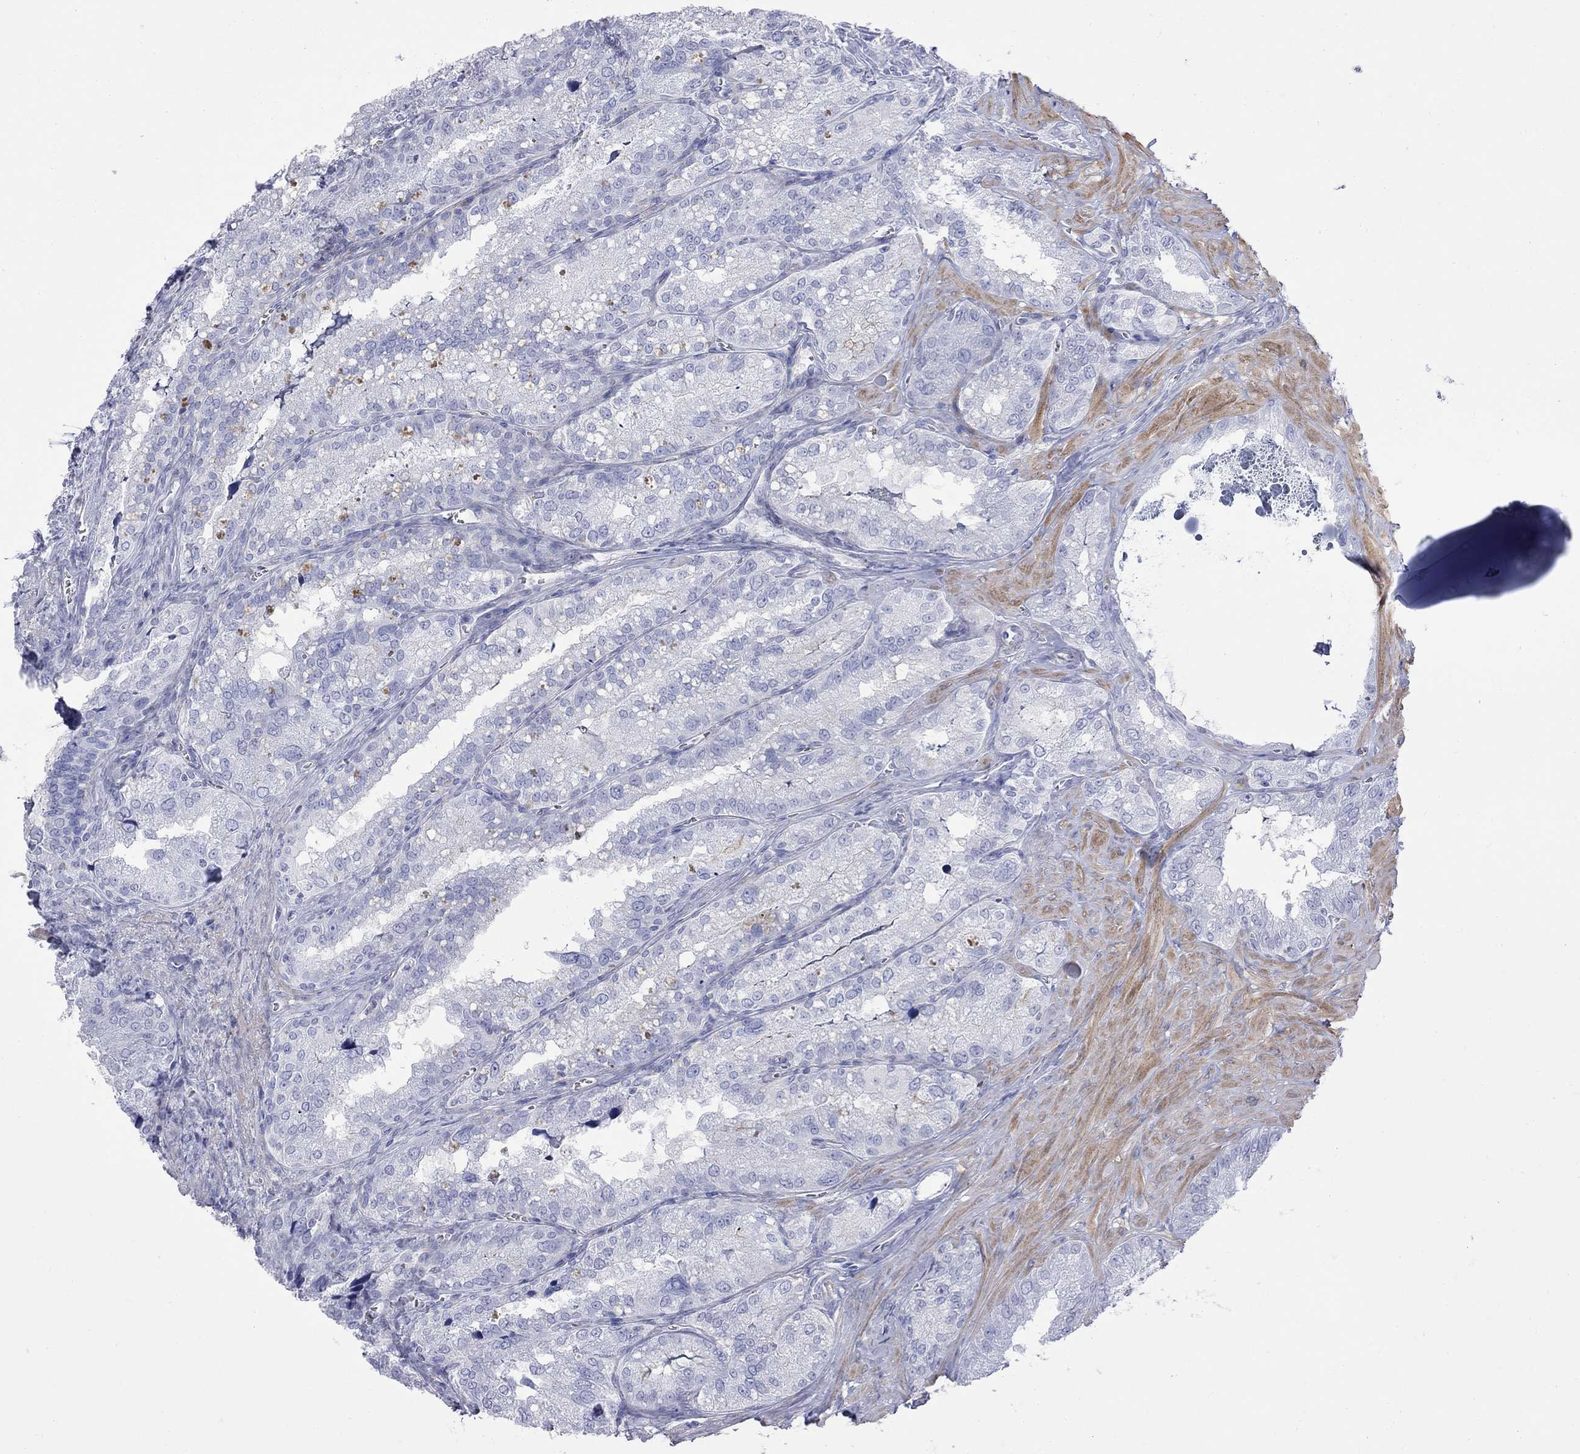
{"staining": {"intensity": "negative", "quantity": "none", "location": "none"}, "tissue": "seminal vesicle", "cell_type": "Glandular cells", "image_type": "normal", "snomed": [{"axis": "morphology", "description": "Normal tissue, NOS"}, {"axis": "topography", "description": "Seminal veicle"}], "caption": "A high-resolution image shows IHC staining of benign seminal vesicle, which demonstrates no significant positivity in glandular cells.", "gene": "S100A3", "patient": {"sex": "male", "age": 57}}